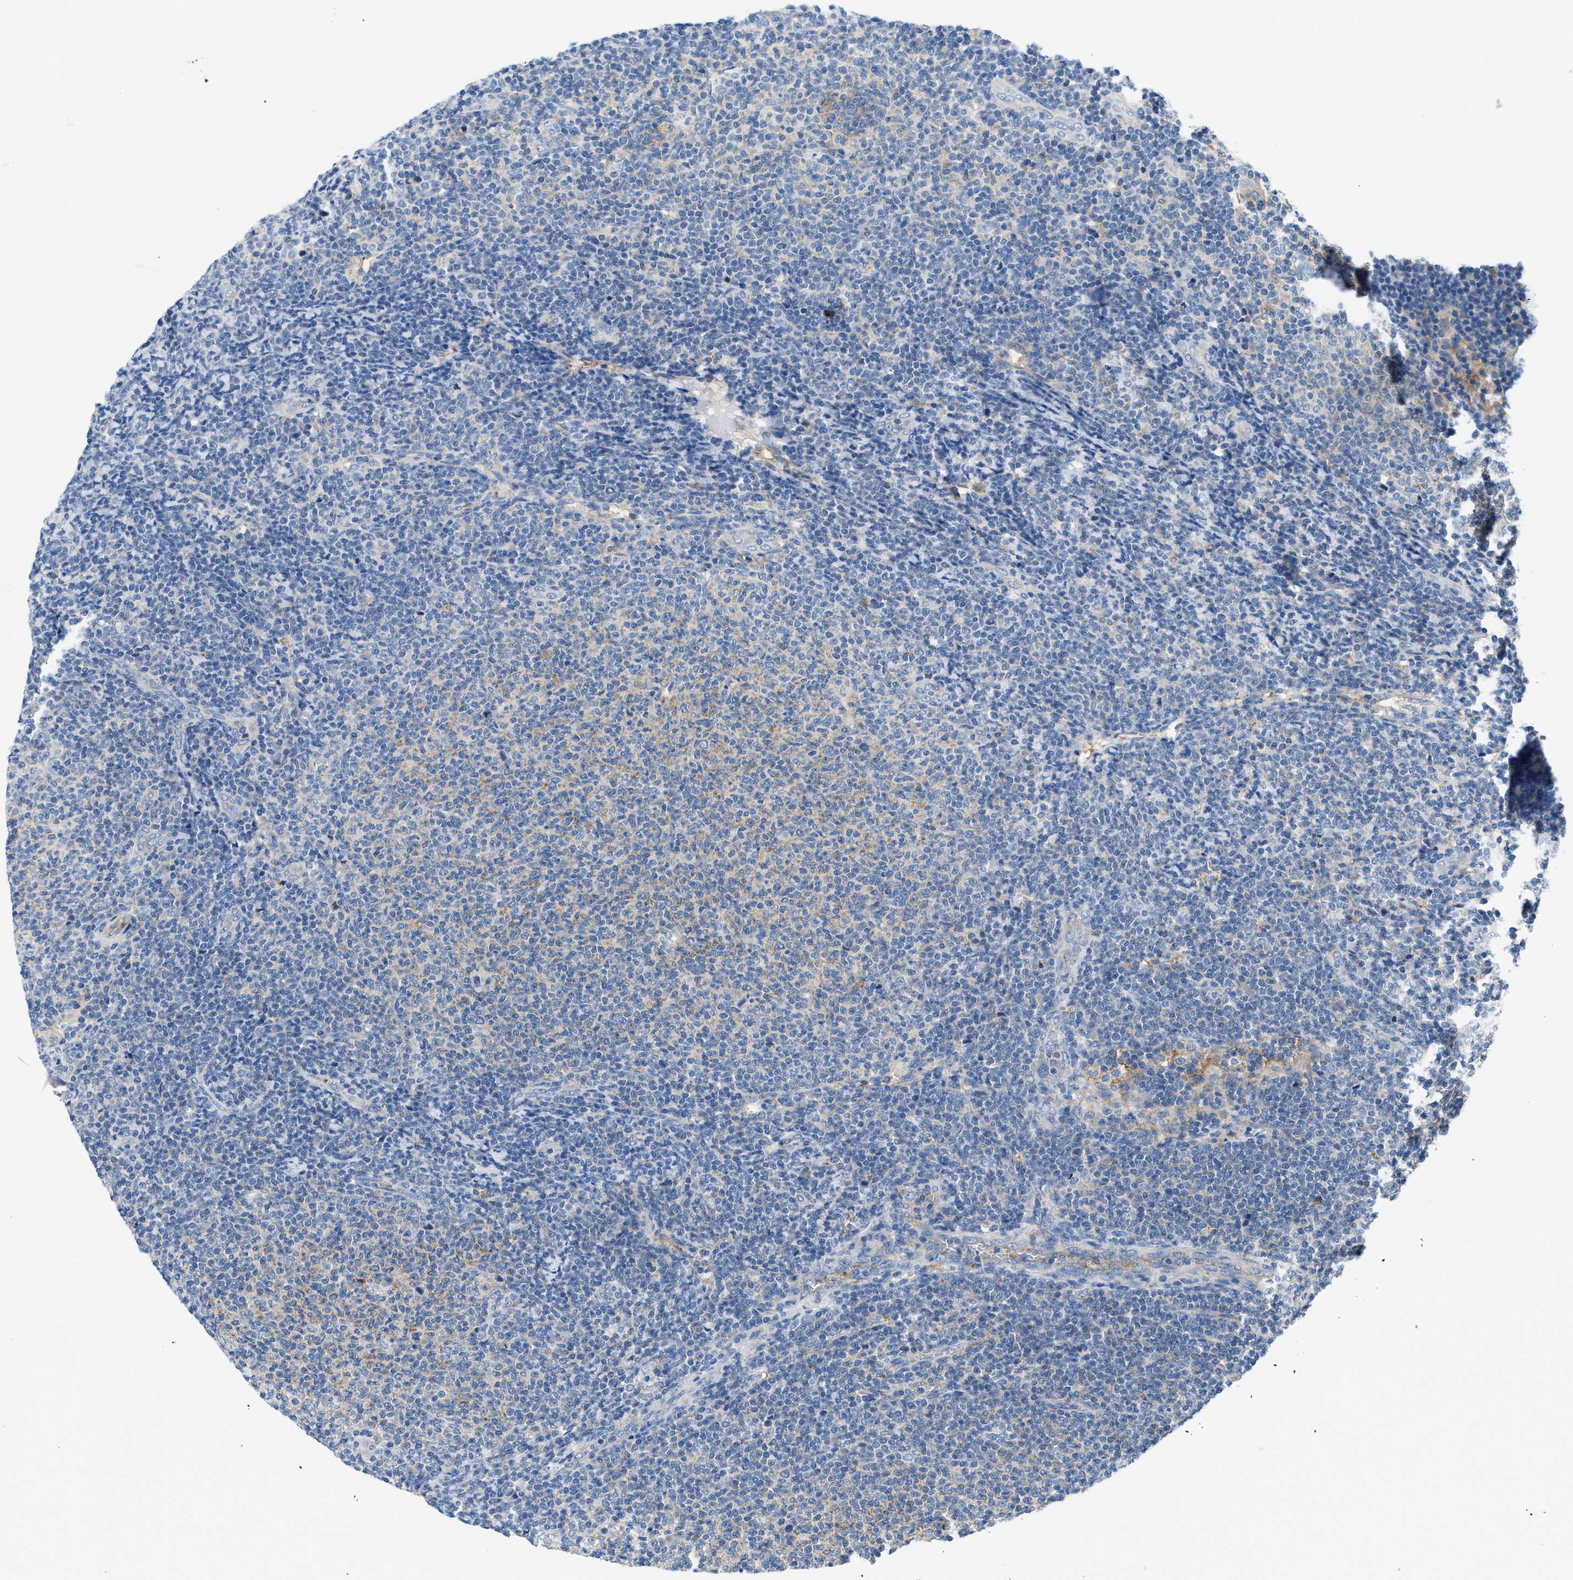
{"staining": {"intensity": "weak", "quantity": "<25%", "location": "cytoplasmic/membranous"}, "tissue": "lymphoma", "cell_type": "Tumor cells", "image_type": "cancer", "snomed": [{"axis": "morphology", "description": "Malignant lymphoma, non-Hodgkin's type, Low grade"}, {"axis": "topography", "description": "Lymph node"}], "caption": "Immunohistochemistry (IHC) of lymphoma demonstrates no staining in tumor cells. Brightfield microscopy of immunohistochemistry (IHC) stained with DAB (brown) and hematoxylin (blue), captured at high magnification.", "gene": "BNC2", "patient": {"sex": "male", "age": 66}}